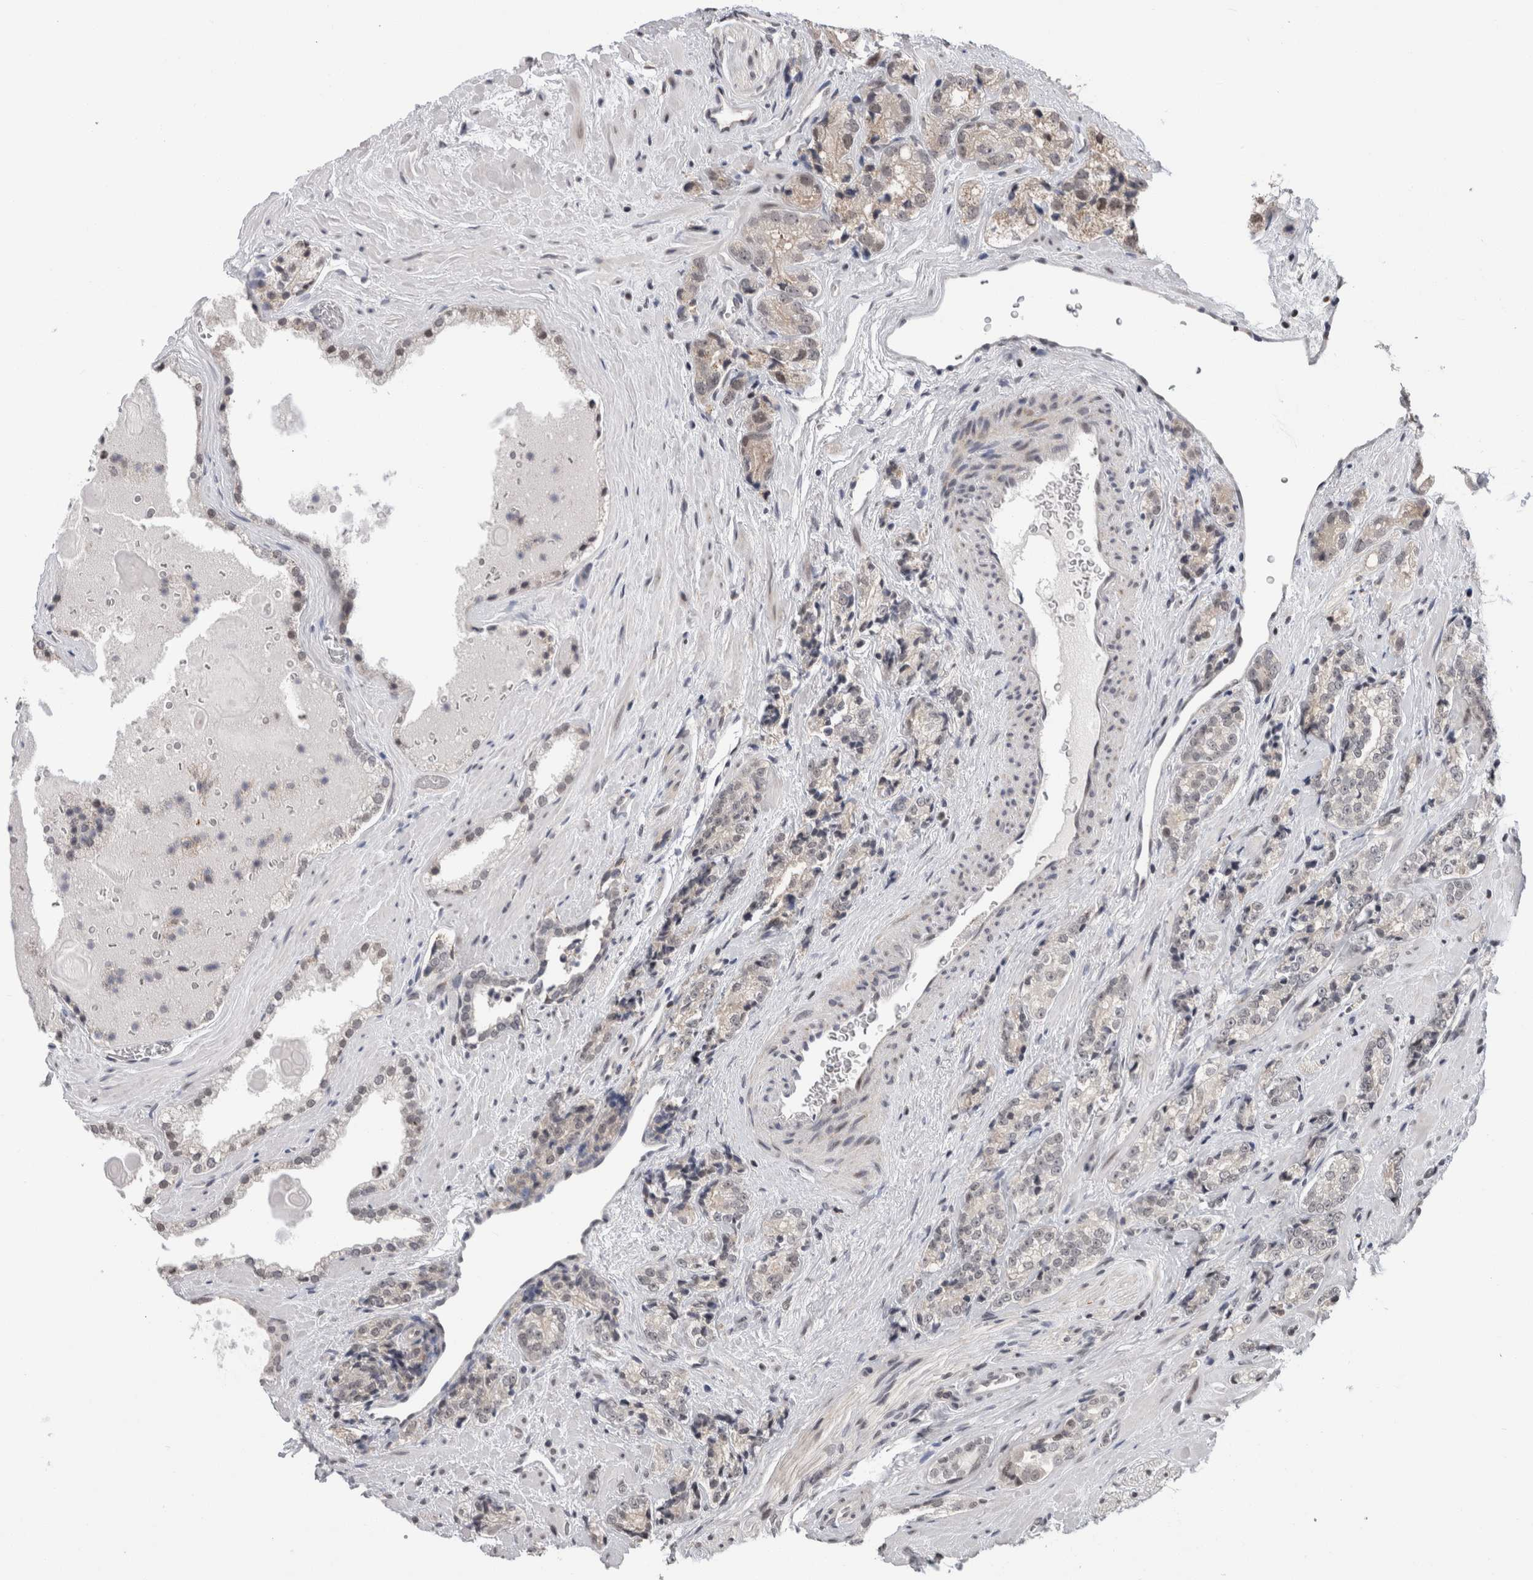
{"staining": {"intensity": "weak", "quantity": "<25%", "location": "cytoplasmic/membranous"}, "tissue": "prostate cancer", "cell_type": "Tumor cells", "image_type": "cancer", "snomed": [{"axis": "morphology", "description": "Adenocarcinoma, High grade"}, {"axis": "topography", "description": "Prostate"}], "caption": "IHC of prostate adenocarcinoma (high-grade) demonstrates no positivity in tumor cells. (DAB (3,3'-diaminobenzidine) IHC, high magnification).", "gene": "ZBTB11", "patient": {"sex": "male", "age": 71}}